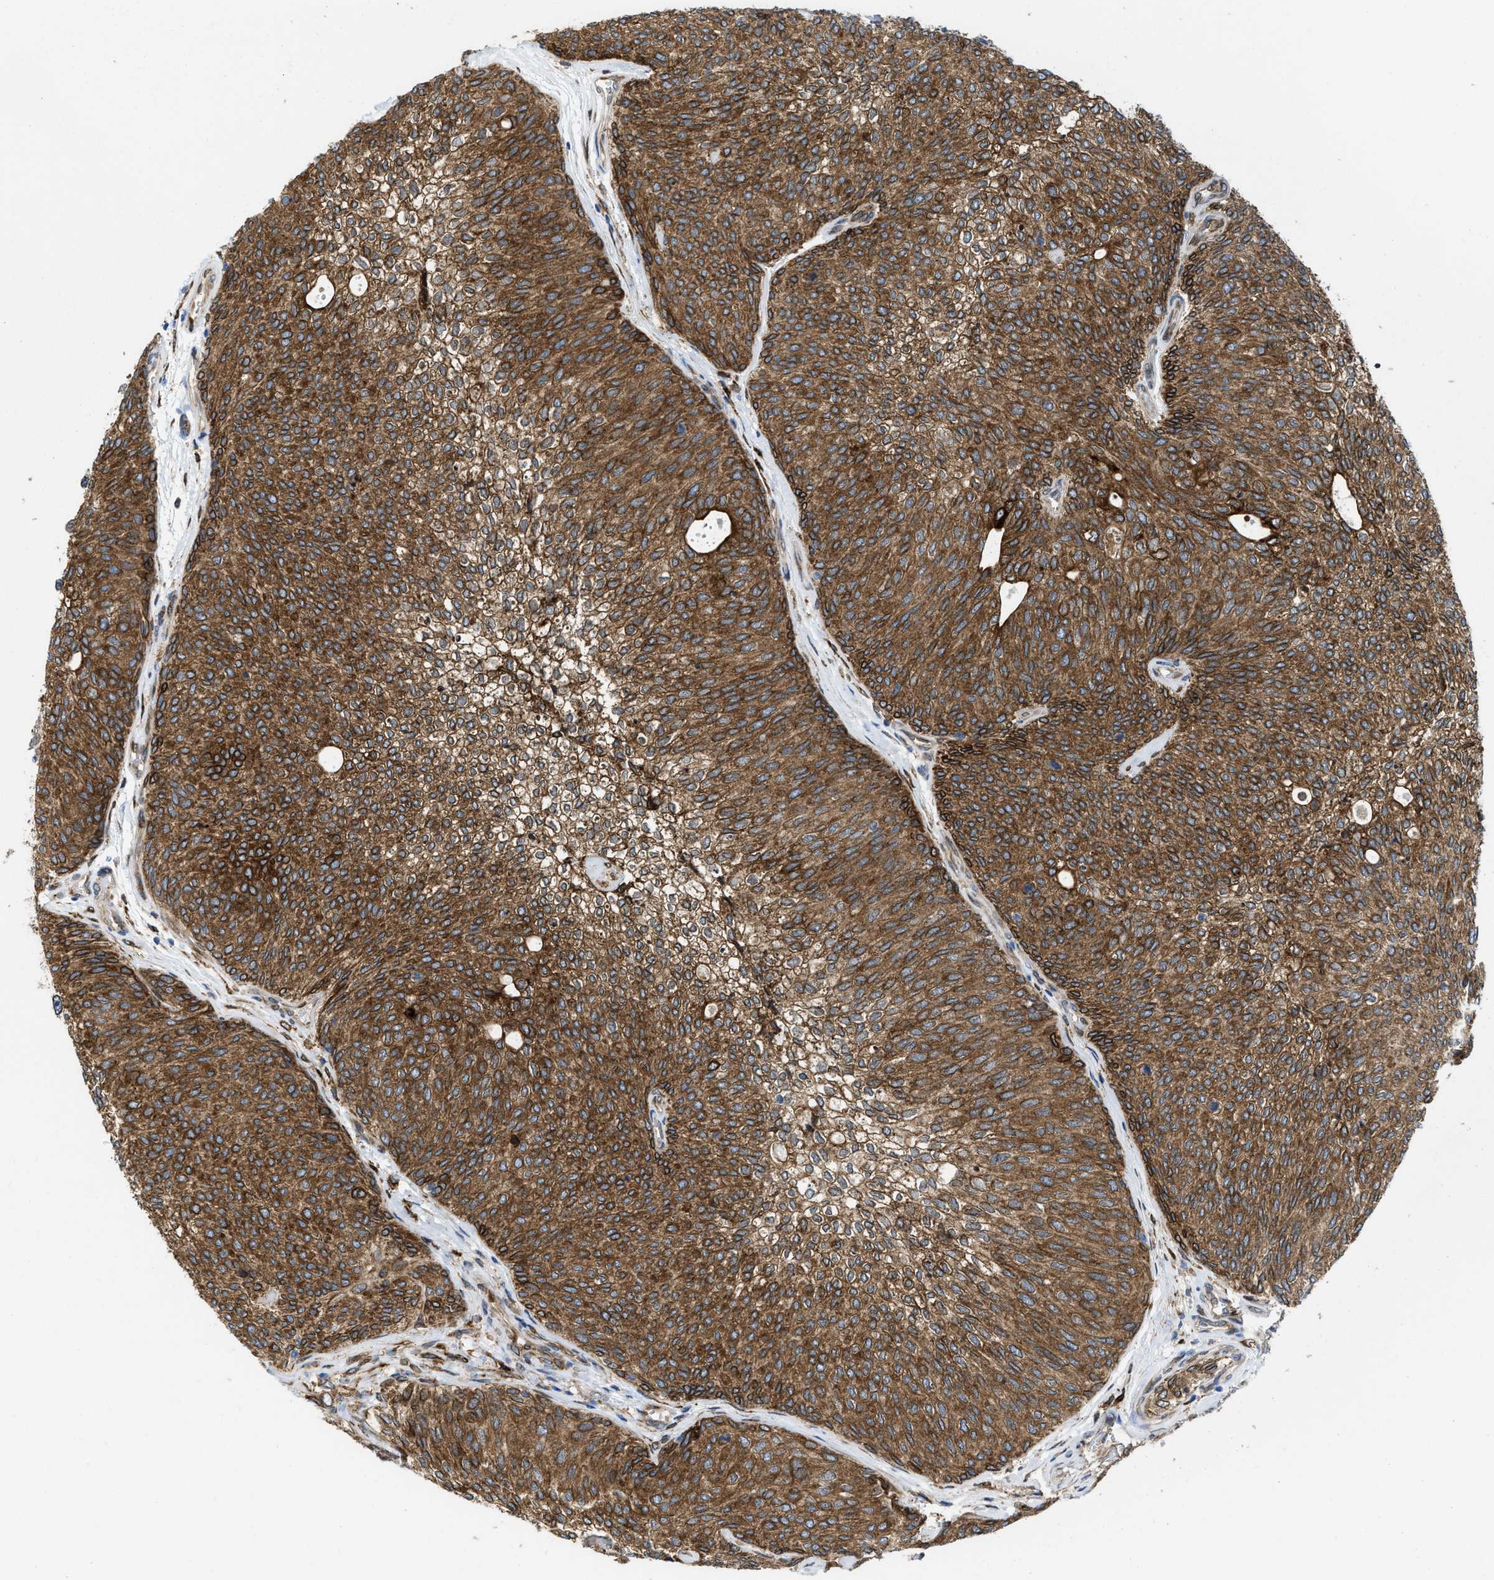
{"staining": {"intensity": "strong", "quantity": ">75%", "location": "cytoplasmic/membranous"}, "tissue": "urothelial cancer", "cell_type": "Tumor cells", "image_type": "cancer", "snomed": [{"axis": "morphology", "description": "Urothelial carcinoma, Low grade"}, {"axis": "topography", "description": "Urinary bladder"}], "caption": "About >75% of tumor cells in human urothelial cancer demonstrate strong cytoplasmic/membranous protein staining as visualized by brown immunohistochemical staining.", "gene": "ERLIN2", "patient": {"sex": "female", "age": 79}}